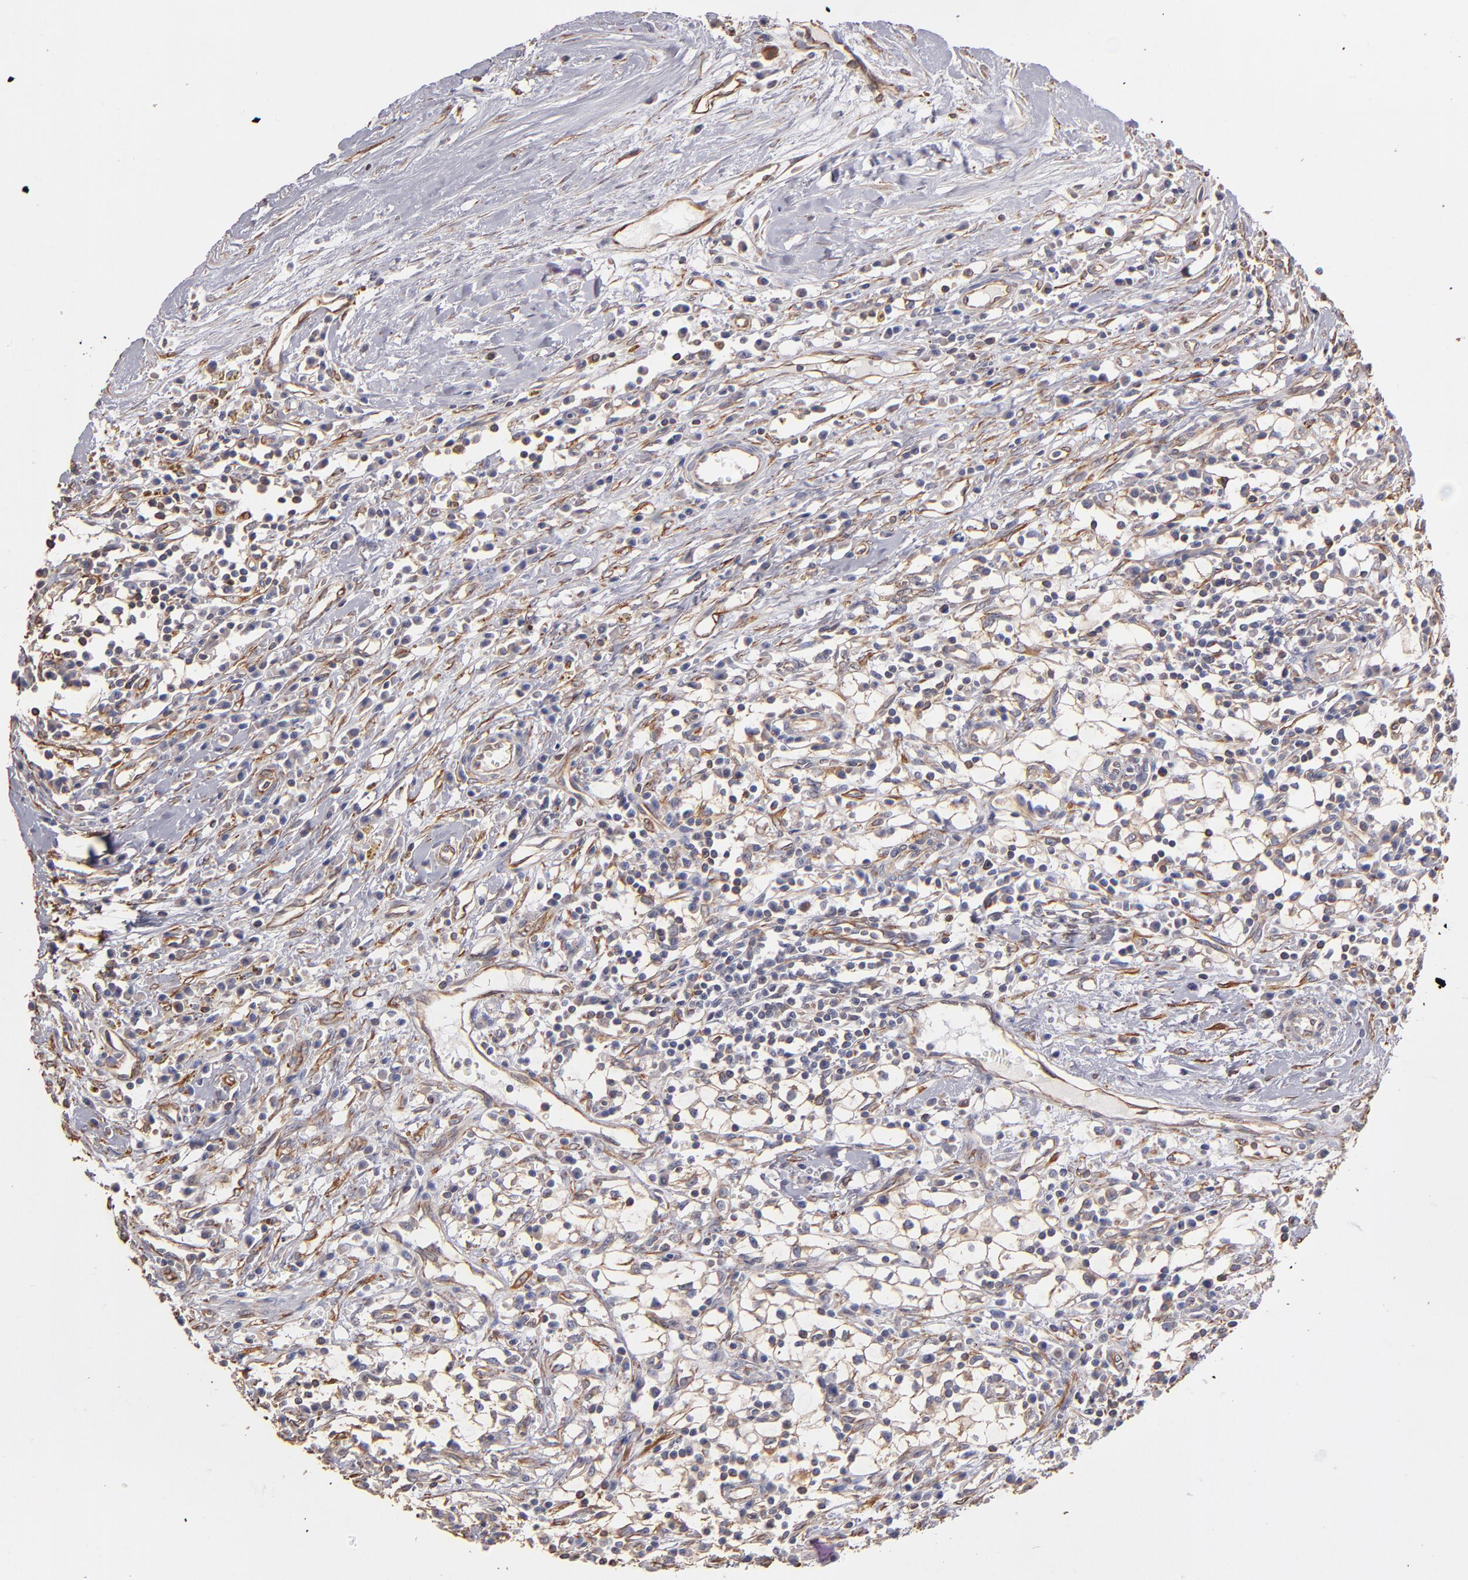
{"staining": {"intensity": "weak", "quantity": ">75%", "location": "cytoplasmic/membranous"}, "tissue": "renal cancer", "cell_type": "Tumor cells", "image_type": "cancer", "snomed": [{"axis": "morphology", "description": "Adenocarcinoma, NOS"}, {"axis": "topography", "description": "Kidney"}], "caption": "Immunohistochemistry (IHC) of human adenocarcinoma (renal) exhibits low levels of weak cytoplasmic/membranous staining in approximately >75% of tumor cells.", "gene": "ABCC1", "patient": {"sex": "male", "age": 82}}